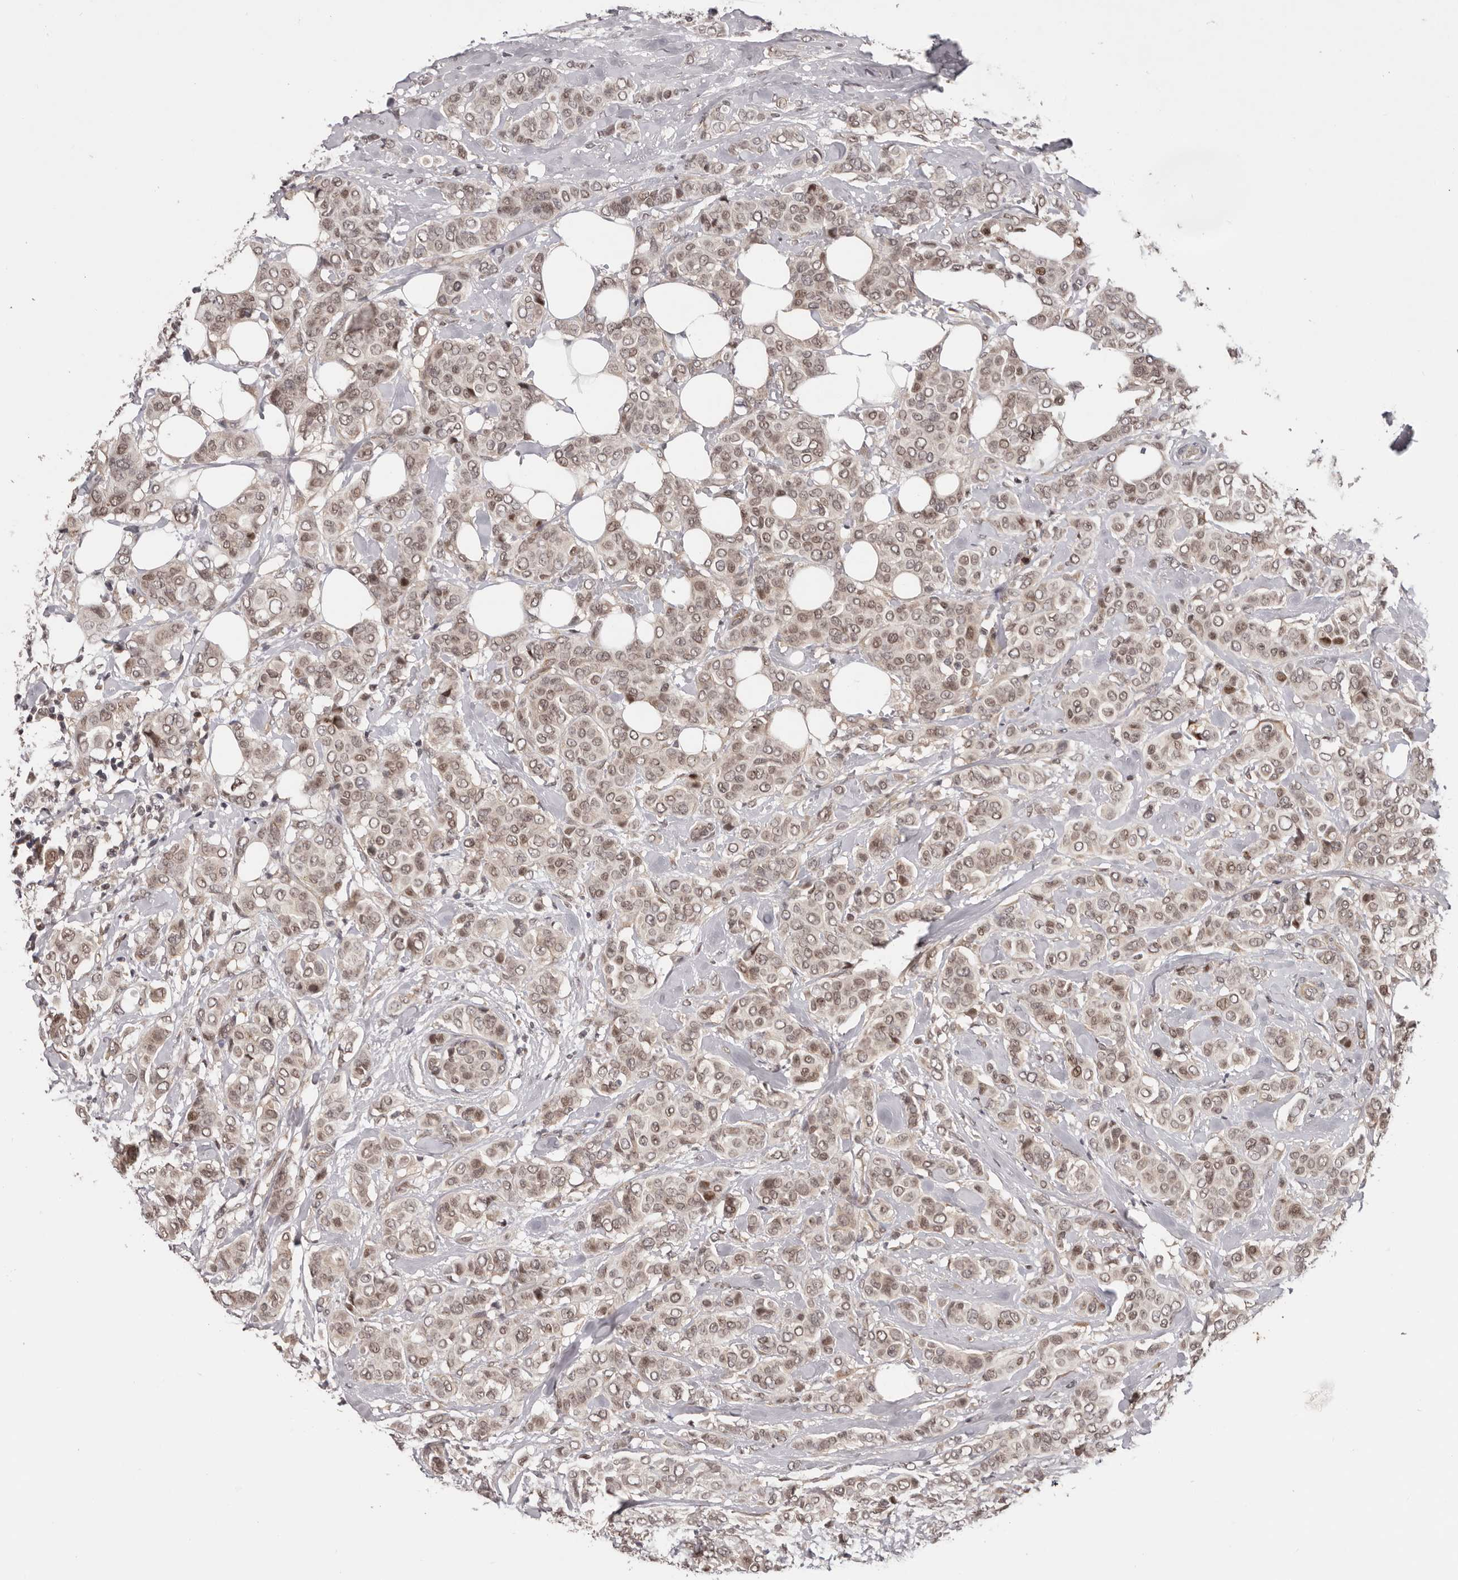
{"staining": {"intensity": "weak", "quantity": ">75%", "location": "cytoplasmic/membranous,nuclear"}, "tissue": "breast cancer", "cell_type": "Tumor cells", "image_type": "cancer", "snomed": [{"axis": "morphology", "description": "Lobular carcinoma"}, {"axis": "topography", "description": "Breast"}], "caption": "The photomicrograph displays a brown stain indicating the presence of a protein in the cytoplasmic/membranous and nuclear of tumor cells in breast cancer. (Stains: DAB (3,3'-diaminobenzidine) in brown, nuclei in blue, Microscopy: brightfield microscopy at high magnification).", "gene": "TBX5", "patient": {"sex": "female", "age": 51}}